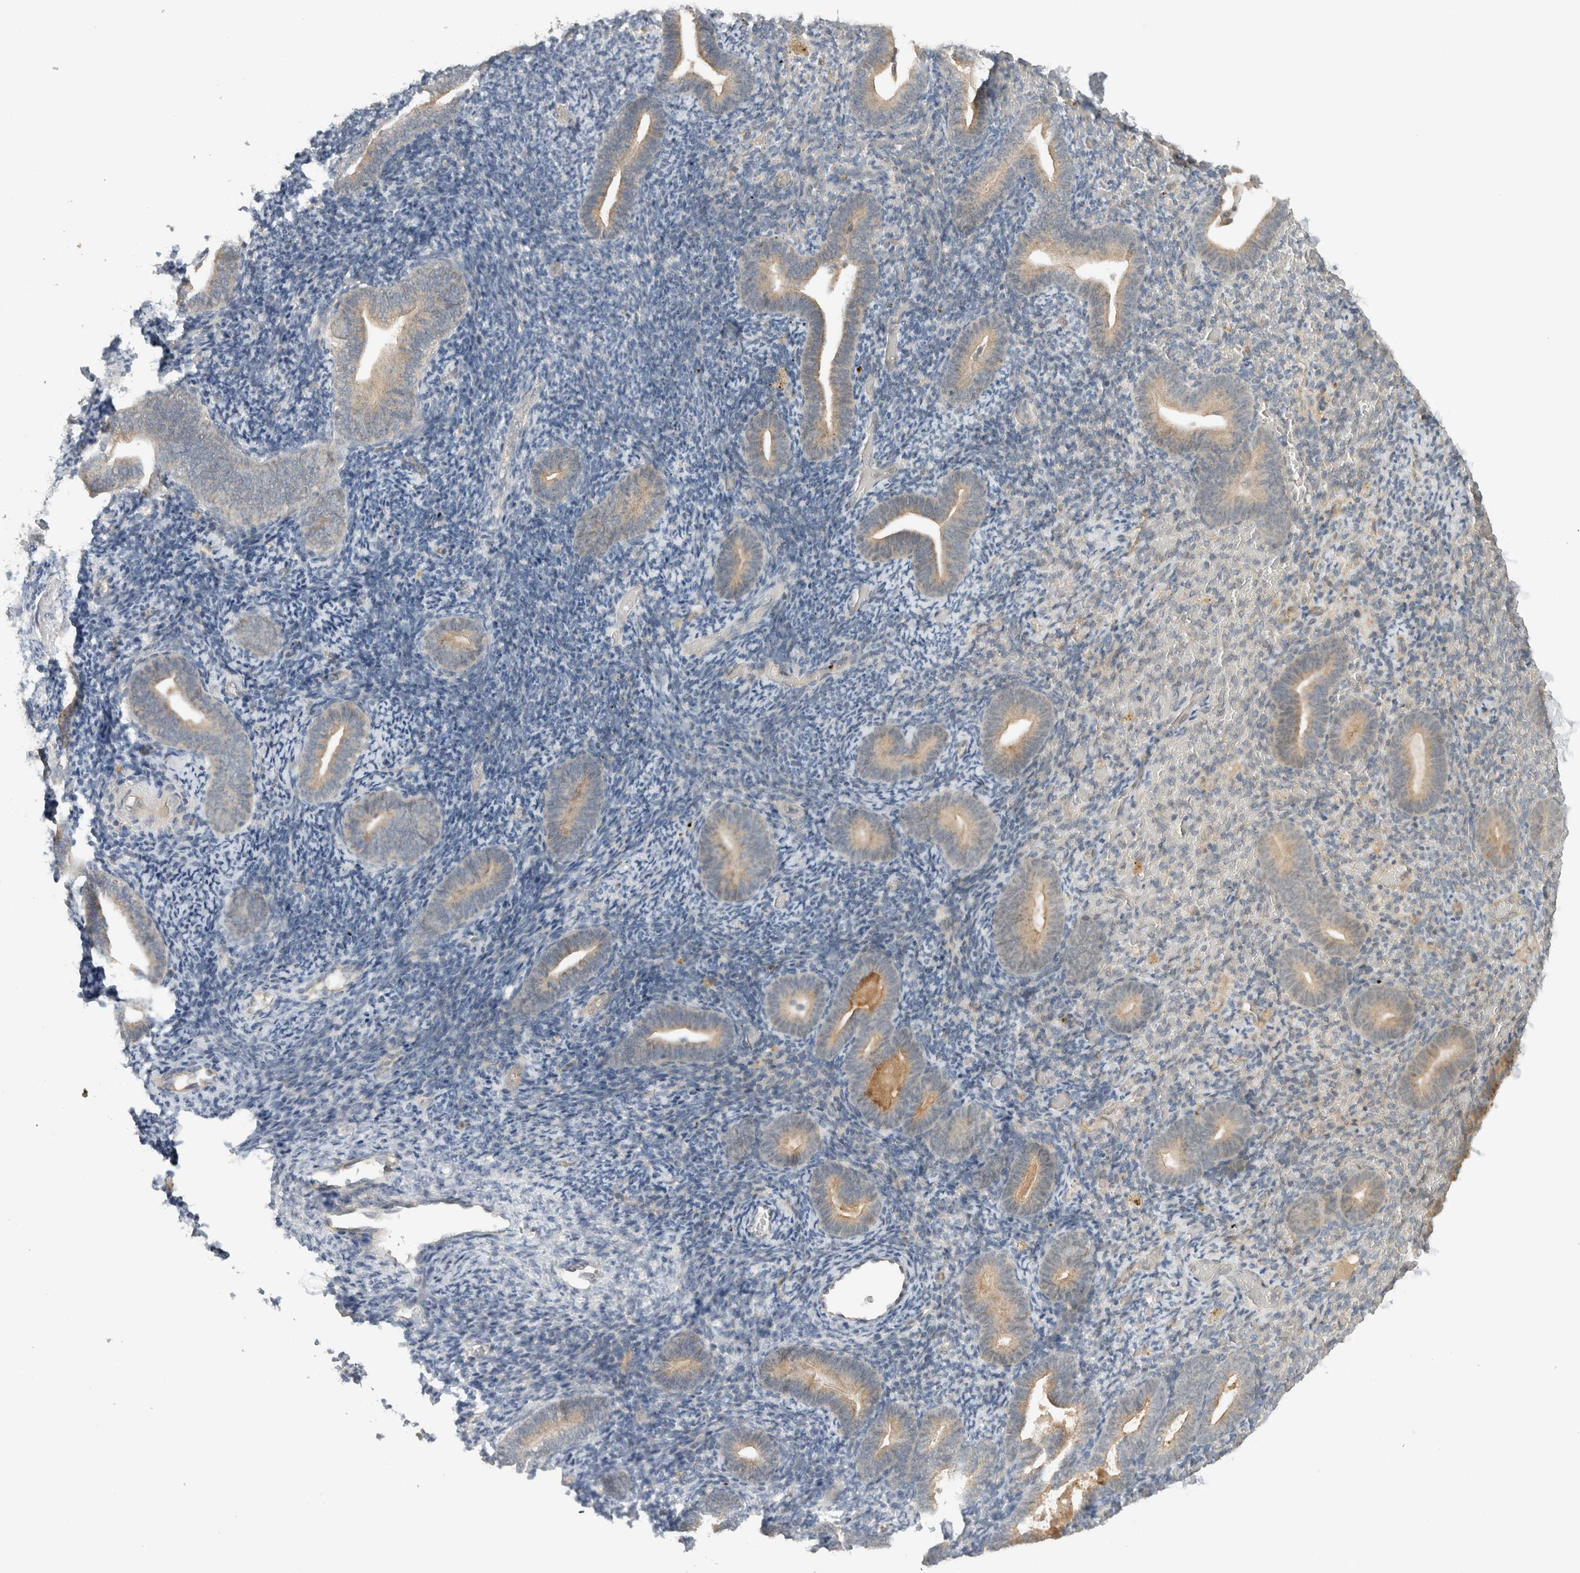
{"staining": {"intensity": "negative", "quantity": "none", "location": "none"}, "tissue": "endometrium", "cell_type": "Cells in endometrial stroma", "image_type": "normal", "snomed": [{"axis": "morphology", "description": "Normal tissue, NOS"}, {"axis": "topography", "description": "Endometrium"}], "caption": "Cells in endometrial stroma show no significant positivity in unremarkable endometrium.", "gene": "ERCC6L2", "patient": {"sex": "female", "age": 51}}